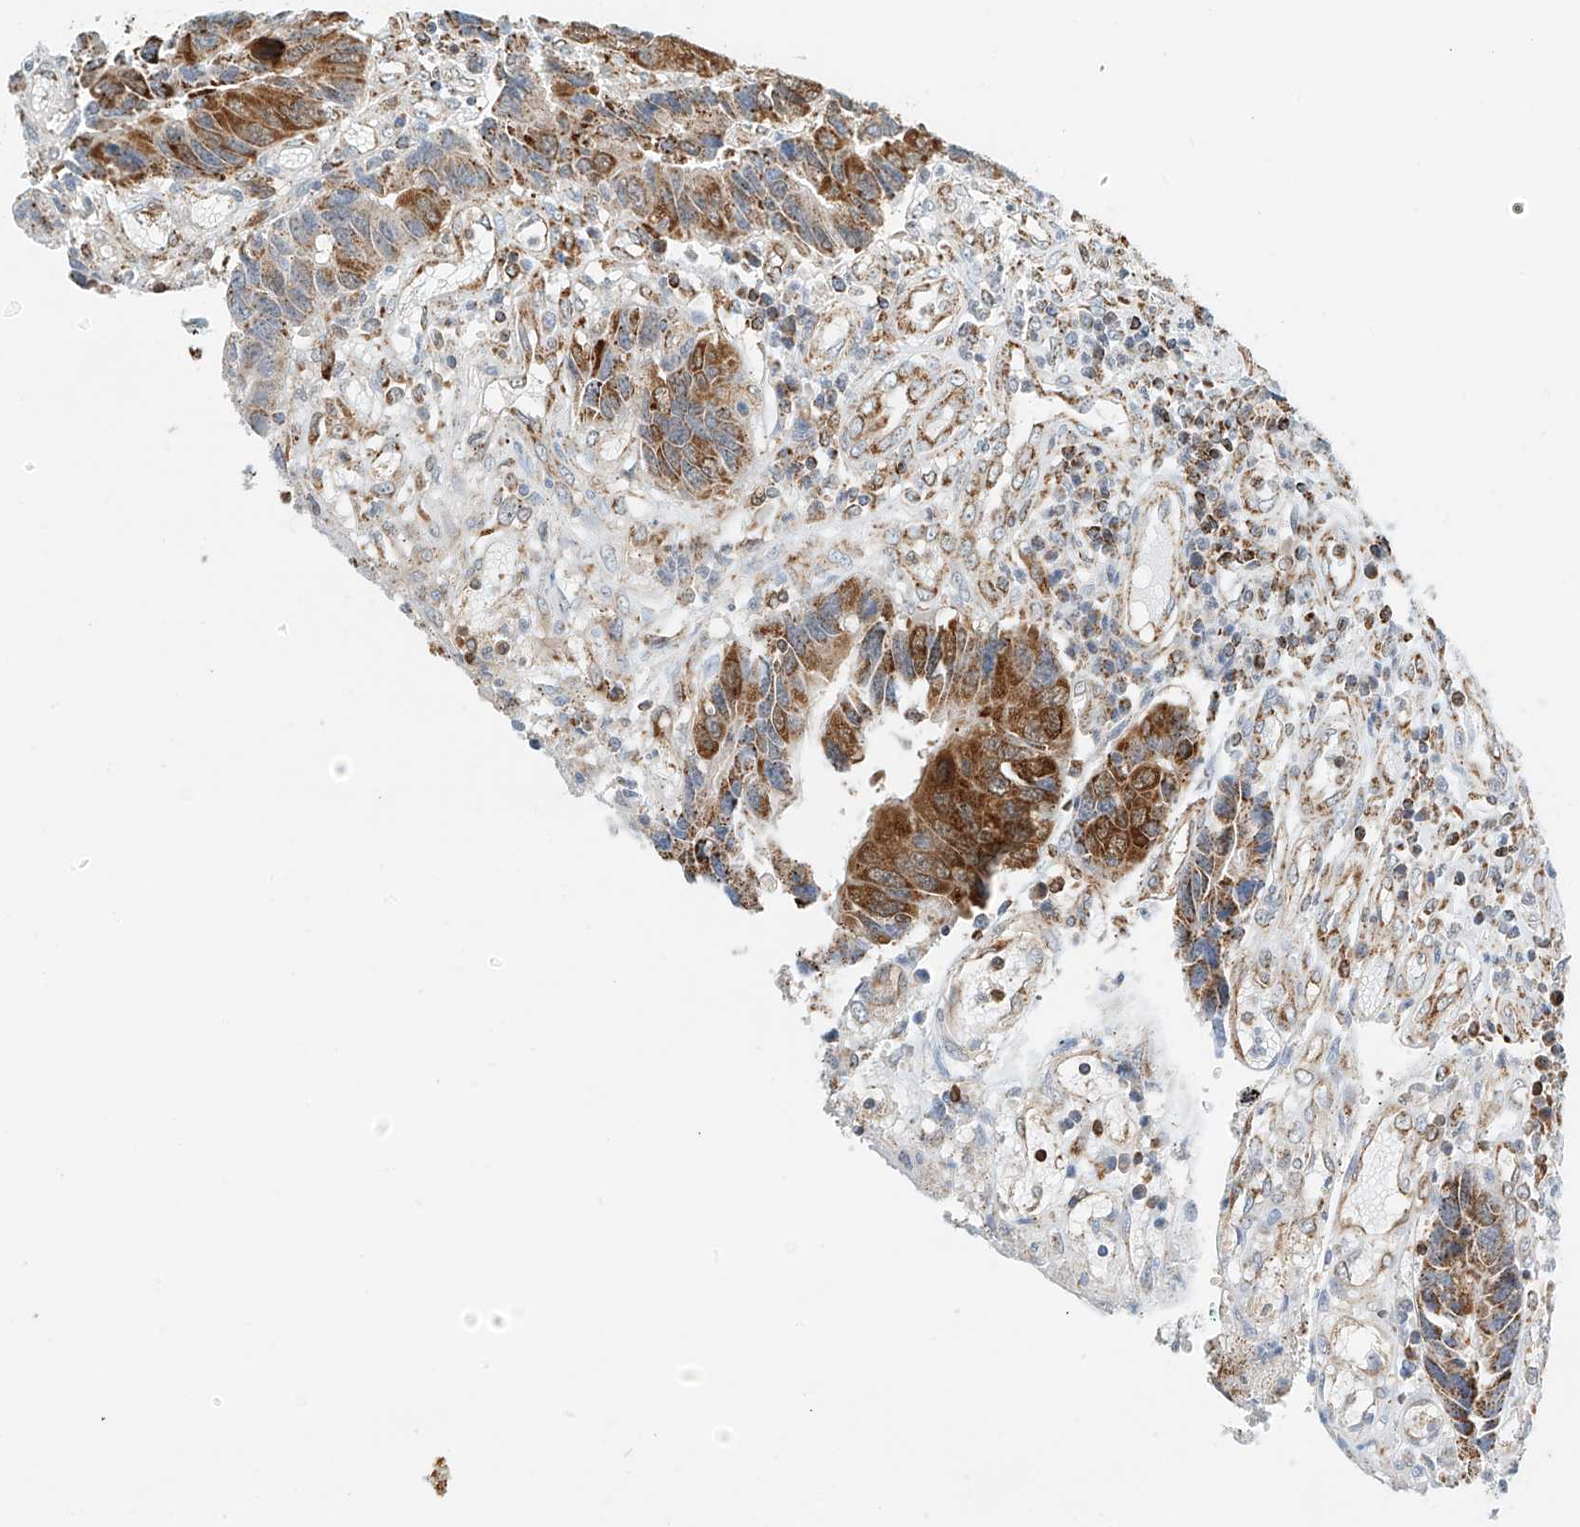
{"staining": {"intensity": "moderate", "quantity": ">75%", "location": "cytoplasmic/membranous"}, "tissue": "colorectal cancer", "cell_type": "Tumor cells", "image_type": "cancer", "snomed": [{"axis": "morphology", "description": "Adenocarcinoma, NOS"}, {"axis": "topography", "description": "Rectum"}], "caption": "Colorectal adenocarcinoma stained for a protein (brown) displays moderate cytoplasmic/membranous positive positivity in about >75% of tumor cells.", "gene": "PPA2", "patient": {"sex": "male", "age": 84}}